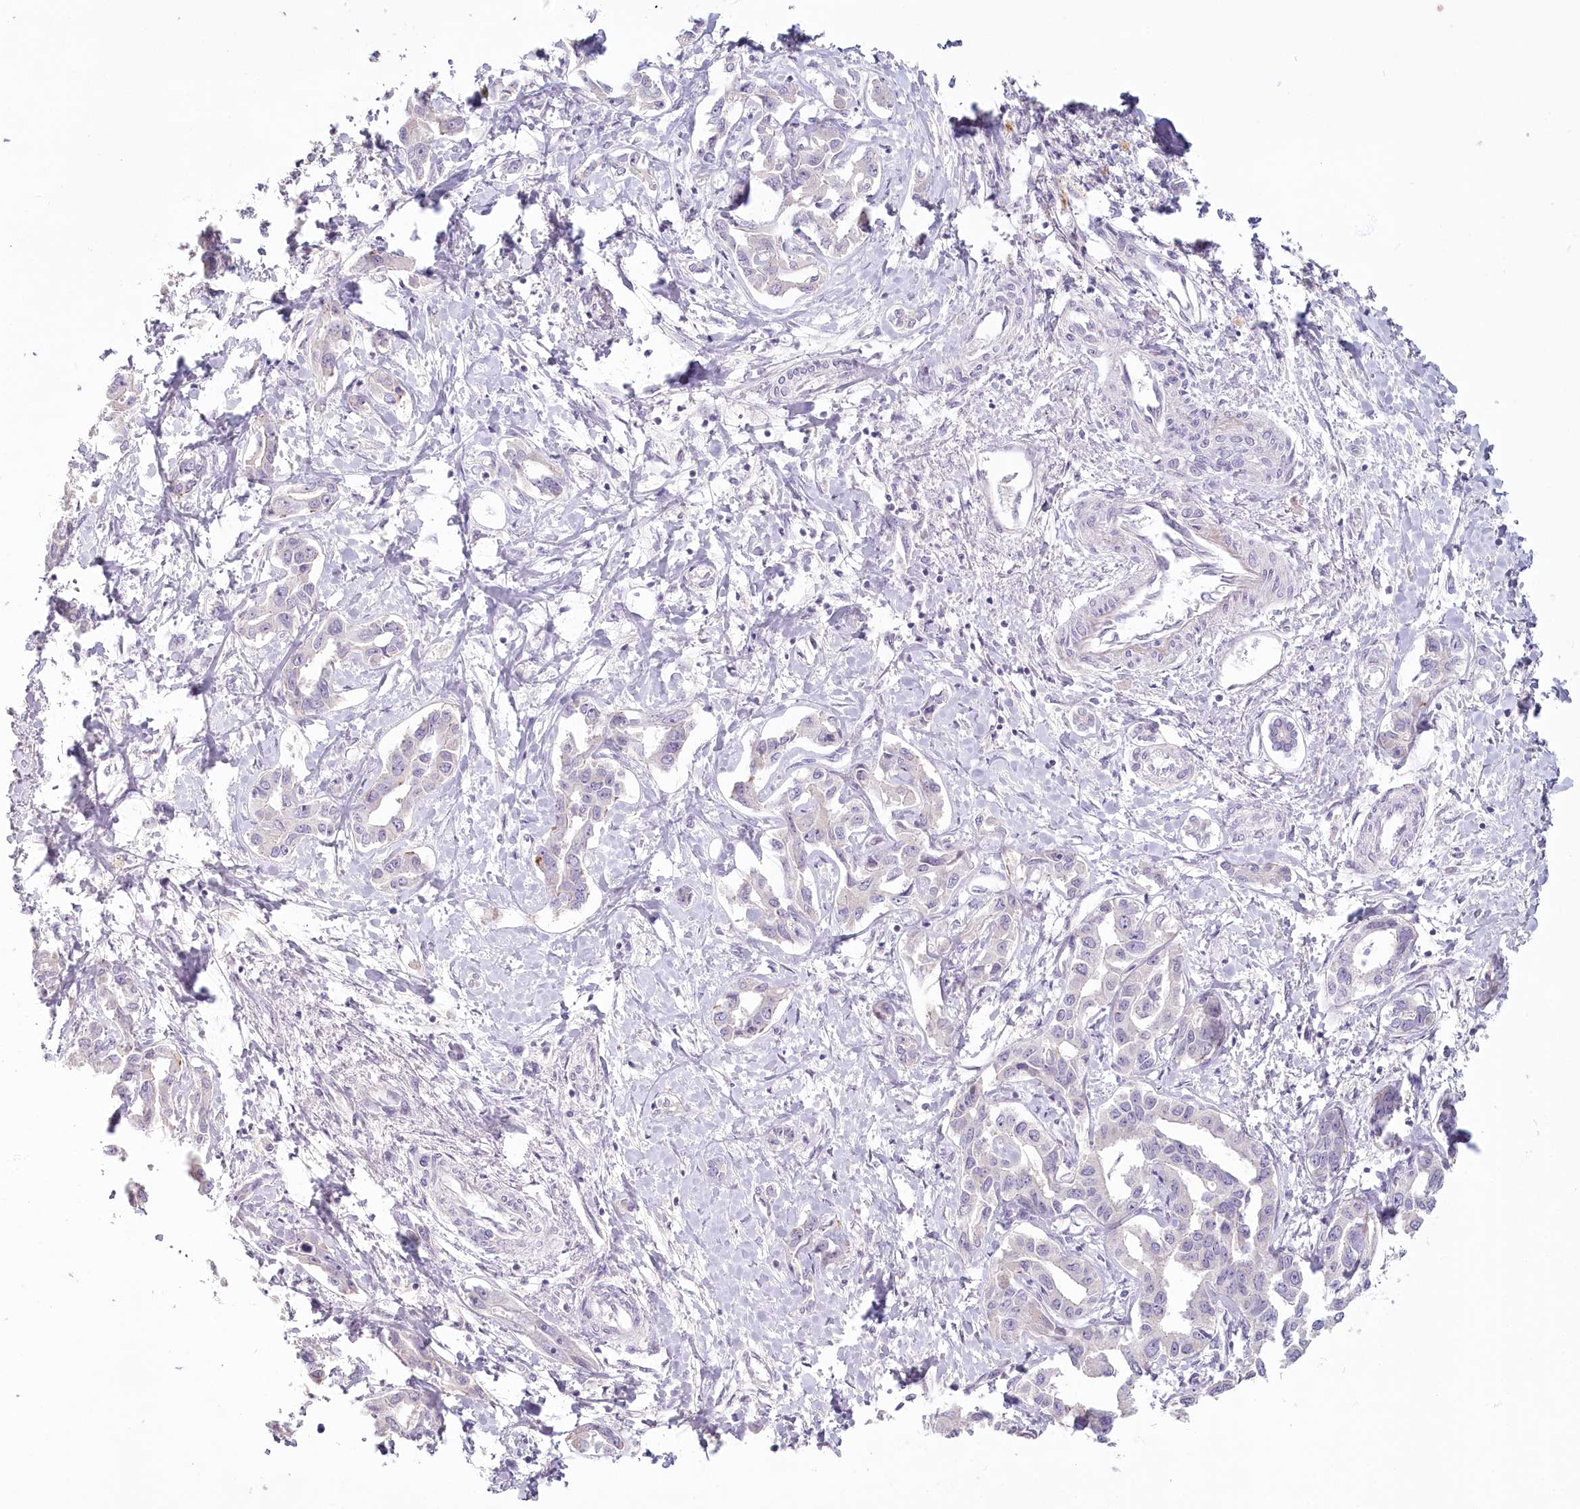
{"staining": {"intensity": "negative", "quantity": "none", "location": "none"}, "tissue": "liver cancer", "cell_type": "Tumor cells", "image_type": "cancer", "snomed": [{"axis": "morphology", "description": "Cholangiocarcinoma"}, {"axis": "topography", "description": "Liver"}], "caption": "Protein analysis of cholangiocarcinoma (liver) shows no significant positivity in tumor cells.", "gene": "USP11", "patient": {"sex": "male", "age": 59}}